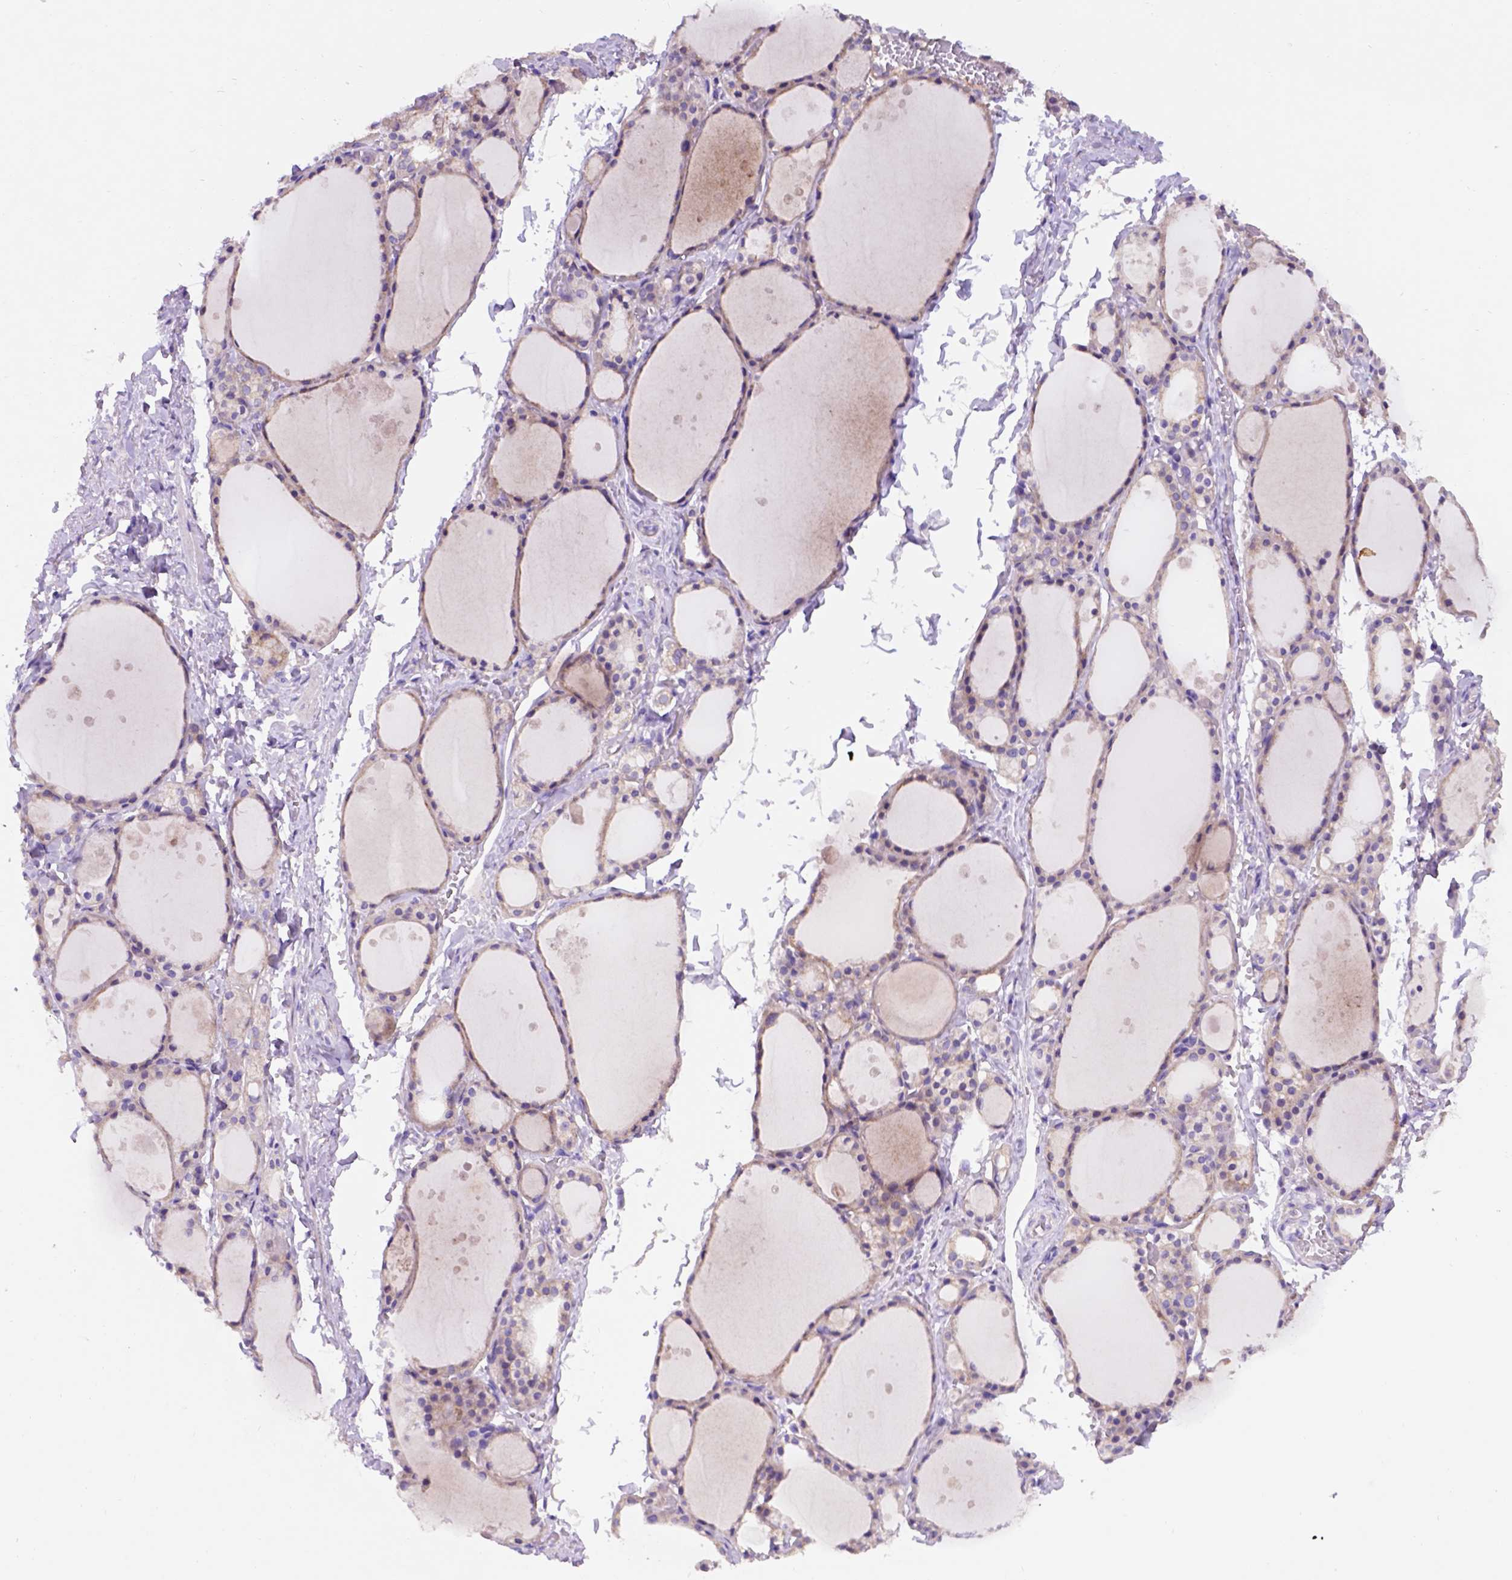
{"staining": {"intensity": "negative", "quantity": "none", "location": "none"}, "tissue": "thyroid gland", "cell_type": "Glandular cells", "image_type": "normal", "snomed": [{"axis": "morphology", "description": "Normal tissue, NOS"}, {"axis": "topography", "description": "Thyroid gland"}], "caption": "Immunohistochemical staining of unremarkable thyroid gland shows no significant expression in glandular cells.", "gene": "EGFR", "patient": {"sex": "male", "age": 68}}